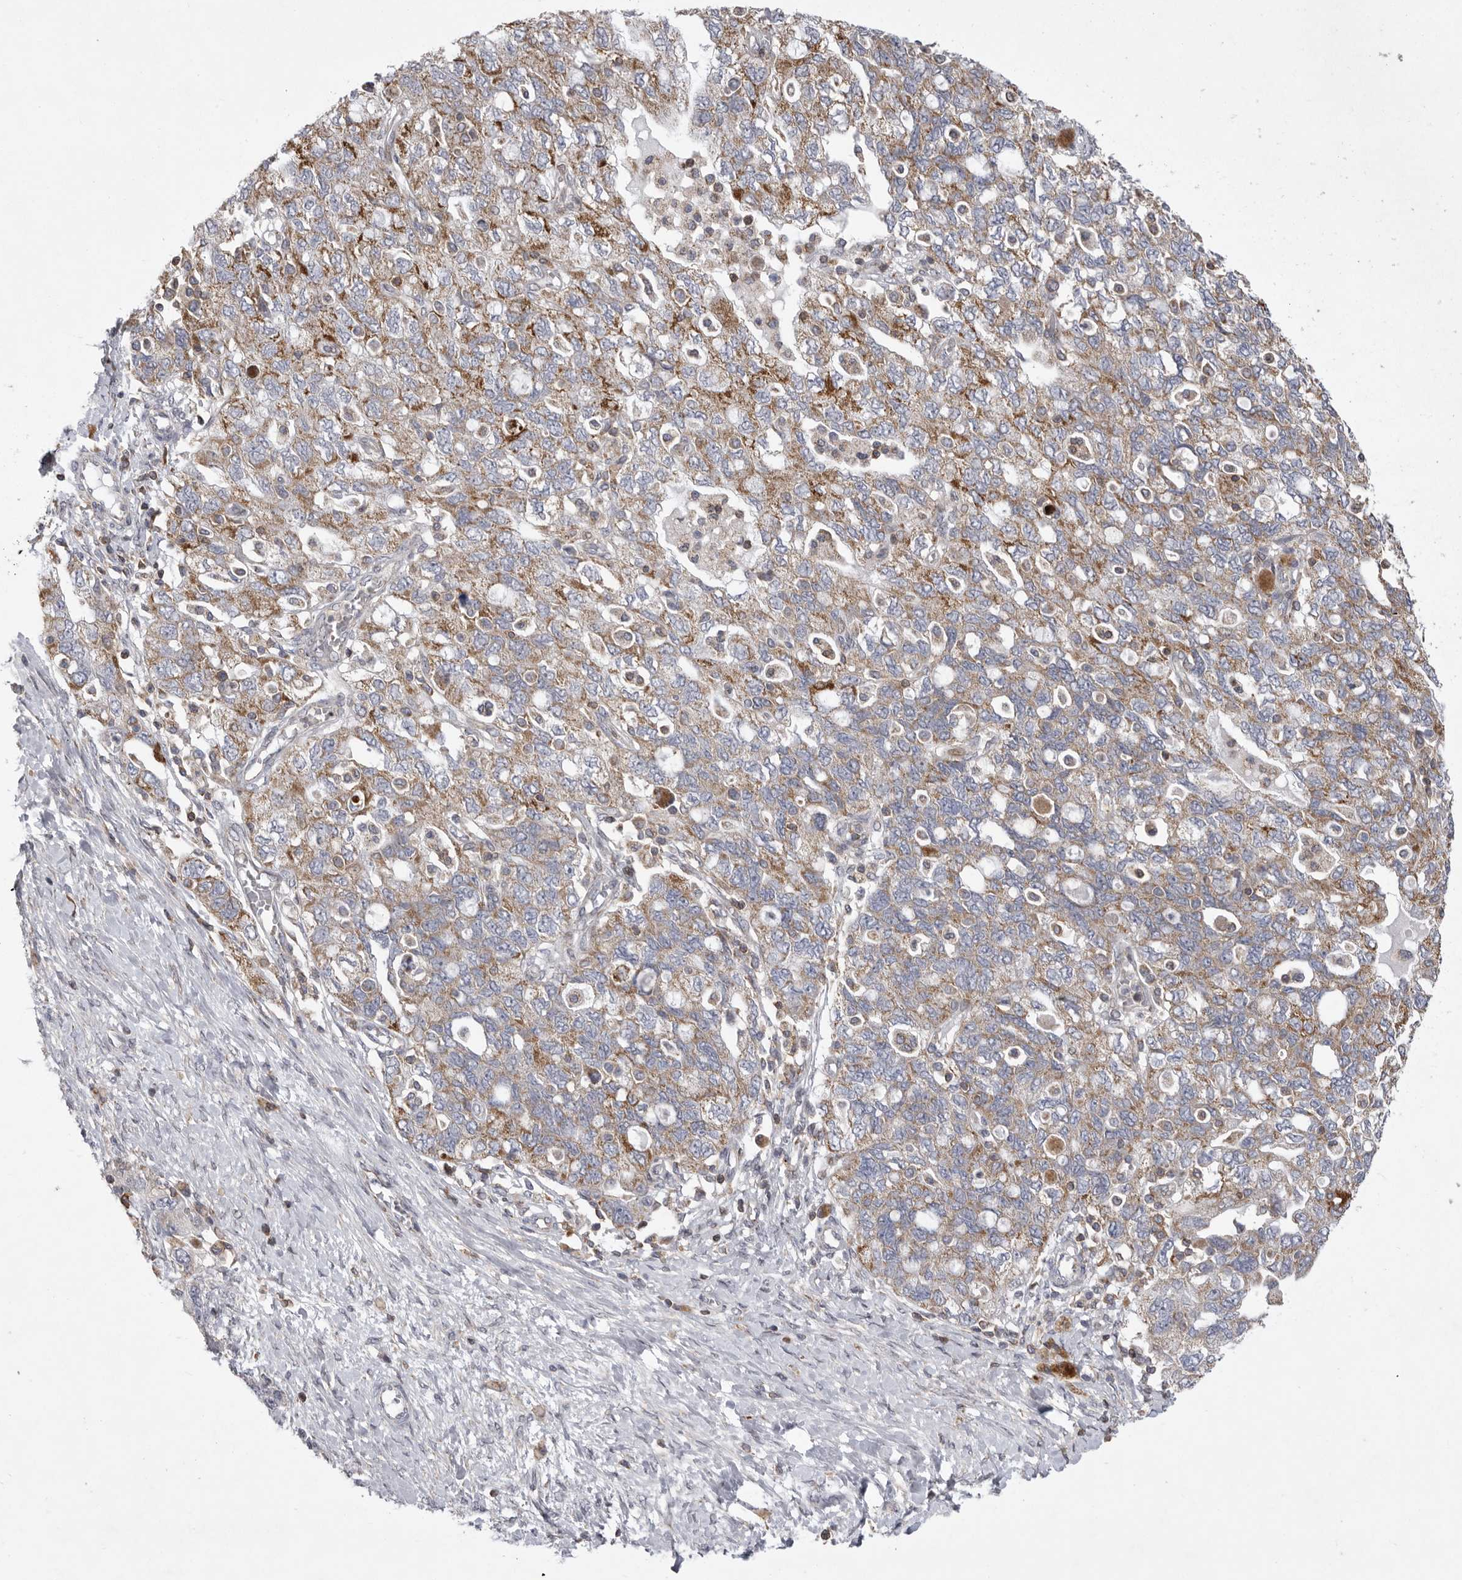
{"staining": {"intensity": "moderate", "quantity": ">75%", "location": "cytoplasmic/membranous"}, "tissue": "ovarian cancer", "cell_type": "Tumor cells", "image_type": "cancer", "snomed": [{"axis": "morphology", "description": "Carcinoma, NOS"}, {"axis": "morphology", "description": "Cystadenocarcinoma, serous, NOS"}, {"axis": "topography", "description": "Ovary"}], "caption": "DAB immunohistochemical staining of human ovarian carcinoma demonstrates moderate cytoplasmic/membranous protein staining in approximately >75% of tumor cells.", "gene": "MPZL1", "patient": {"sex": "female", "age": 69}}